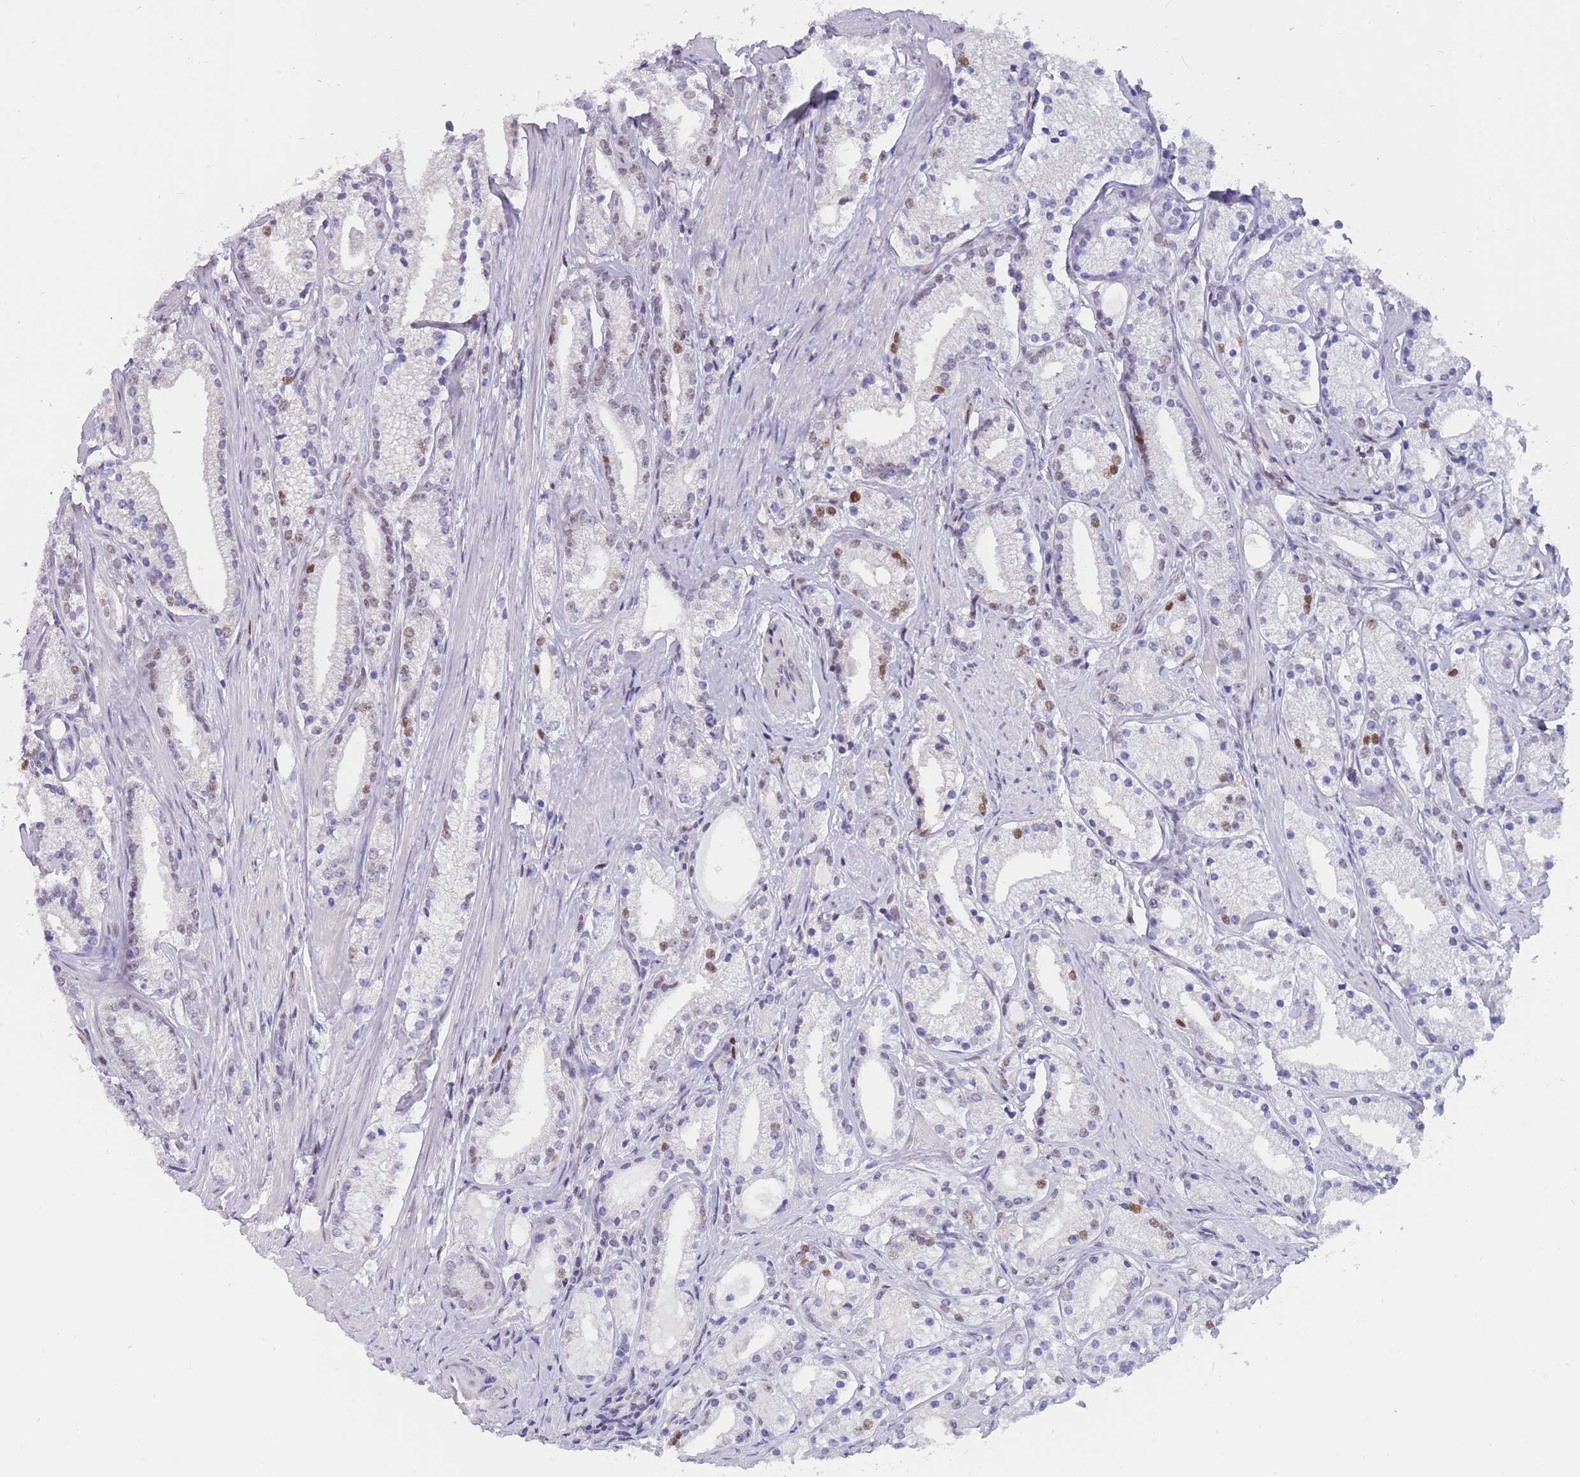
{"staining": {"intensity": "moderate", "quantity": "<25%", "location": "nuclear"}, "tissue": "prostate cancer", "cell_type": "Tumor cells", "image_type": "cancer", "snomed": [{"axis": "morphology", "description": "Adenocarcinoma, Low grade"}, {"axis": "topography", "description": "Prostate"}], "caption": "Immunohistochemistry micrograph of neoplastic tissue: human prostate cancer stained using immunohistochemistry exhibits low levels of moderate protein expression localized specifically in the nuclear of tumor cells, appearing as a nuclear brown color.", "gene": "NASP", "patient": {"sex": "male", "age": 57}}